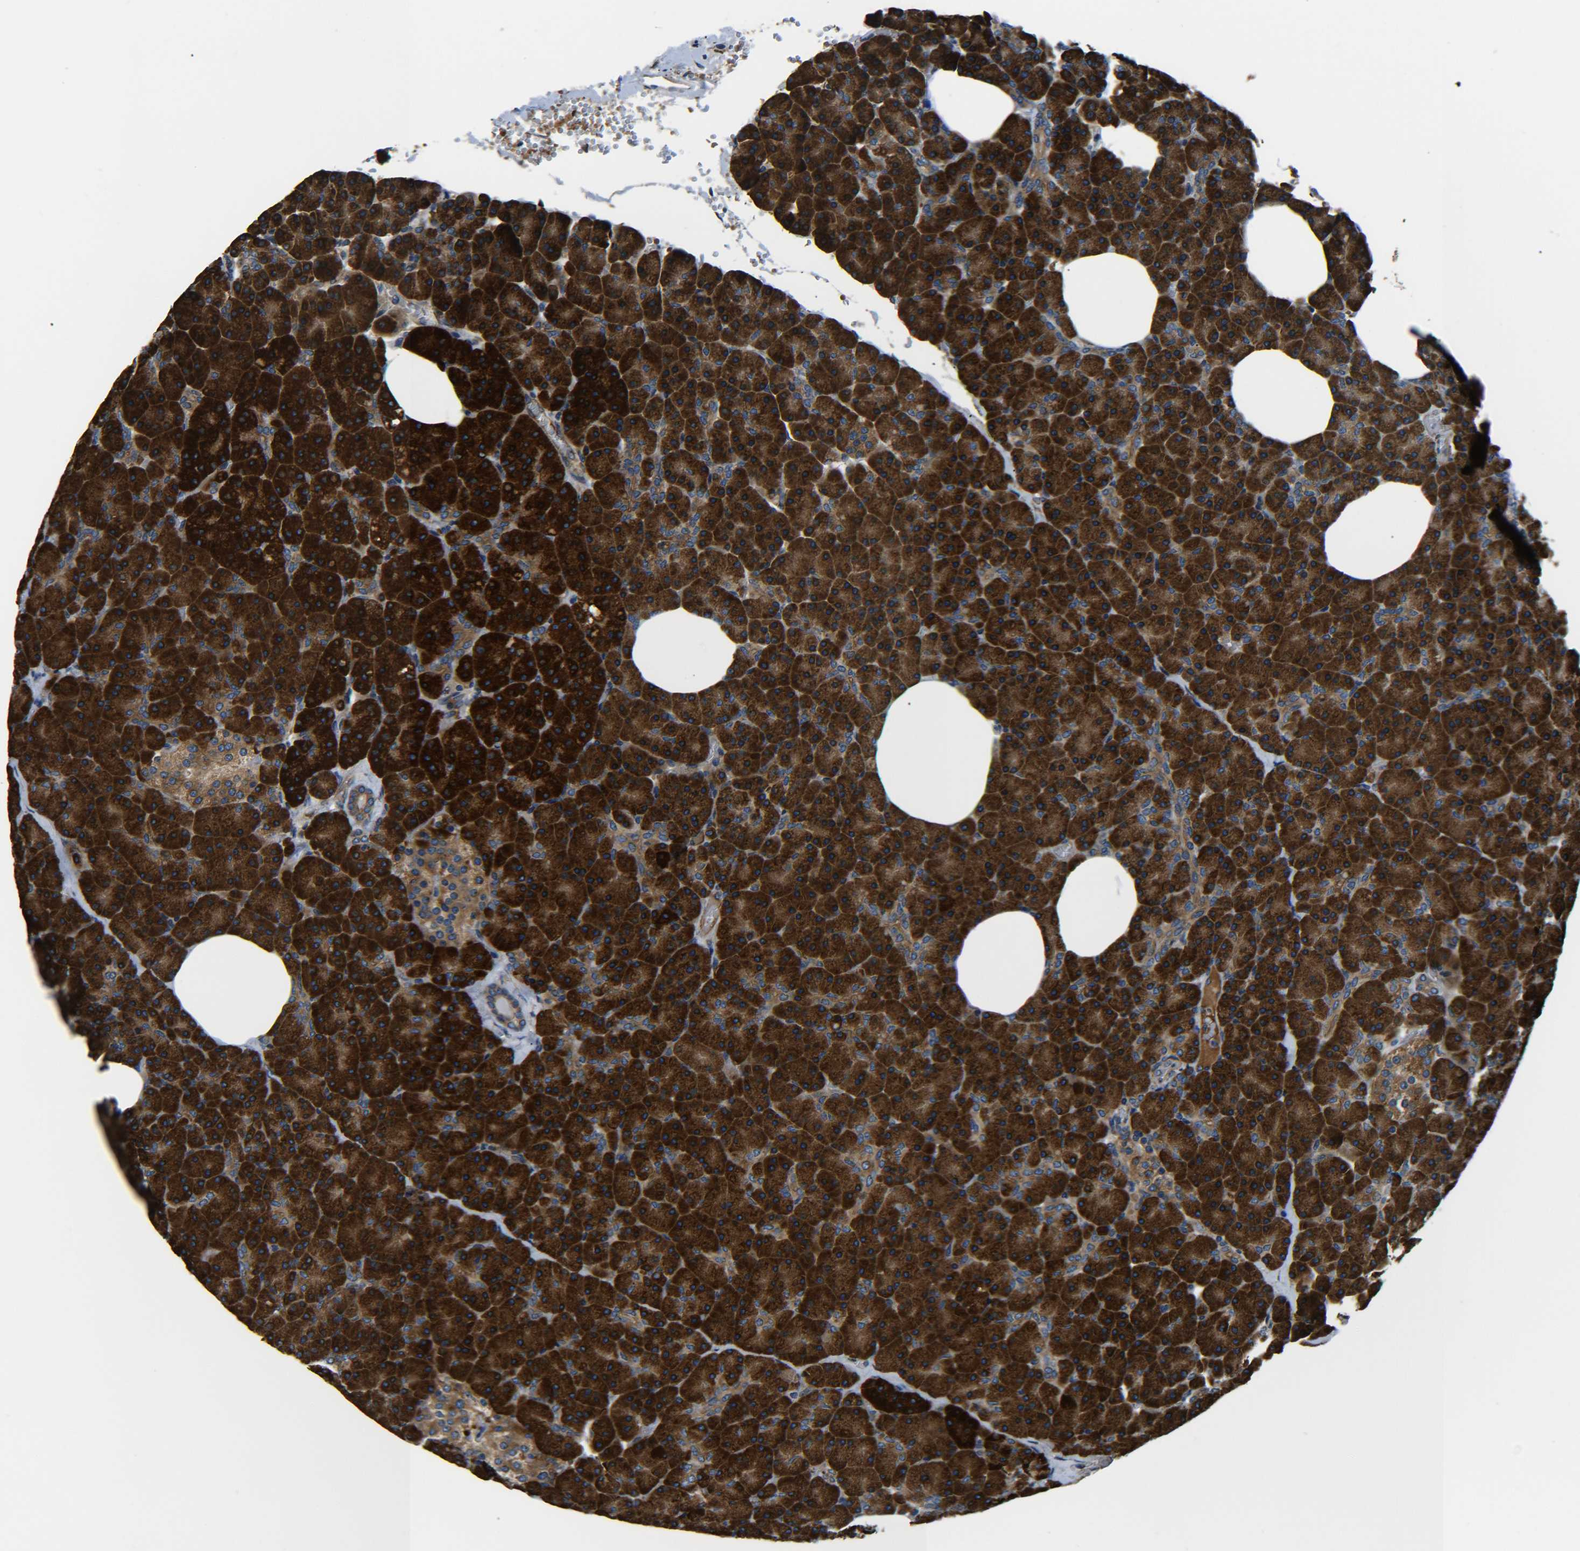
{"staining": {"intensity": "strong", "quantity": ">75%", "location": "cytoplasmic/membranous"}, "tissue": "pancreas", "cell_type": "Exocrine glandular cells", "image_type": "normal", "snomed": [{"axis": "morphology", "description": "Normal tissue, NOS"}, {"axis": "topography", "description": "Pancreas"}], "caption": "Benign pancreas demonstrates strong cytoplasmic/membranous positivity in about >75% of exocrine glandular cells, visualized by immunohistochemistry. (DAB = brown stain, brightfield microscopy at high magnification).", "gene": "PREB", "patient": {"sex": "female", "age": 35}}